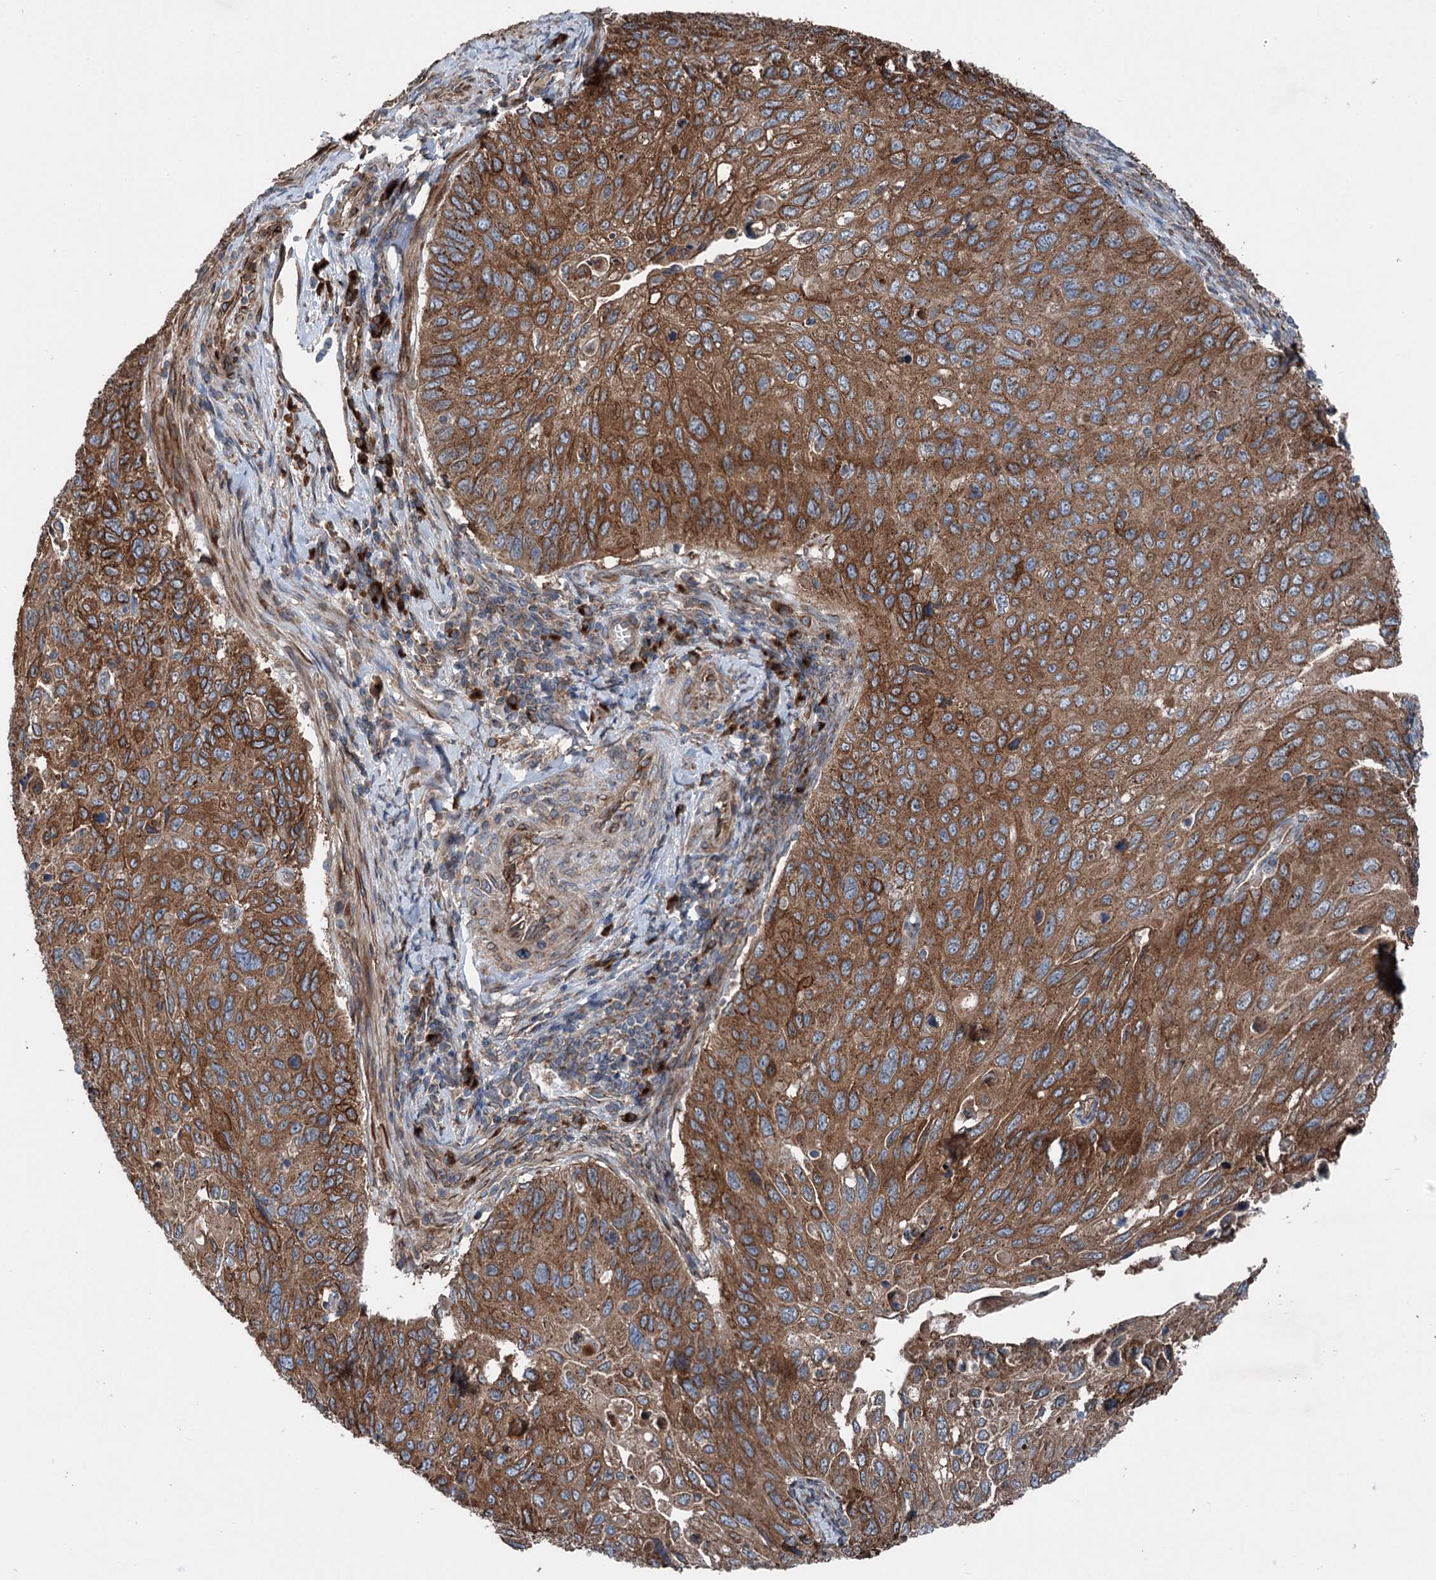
{"staining": {"intensity": "strong", "quantity": ">75%", "location": "cytoplasmic/membranous"}, "tissue": "cervical cancer", "cell_type": "Tumor cells", "image_type": "cancer", "snomed": [{"axis": "morphology", "description": "Squamous cell carcinoma, NOS"}, {"axis": "topography", "description": "Cervix"}], "caption": "The image reveals a brown stain indicating the presence of a protein in the cytoplasmic/membranous of tumor cells in cervical squamous cell carcinoma.", "gene": "CALCOCO1", "patient": {"sex": "female", "age": 70}}